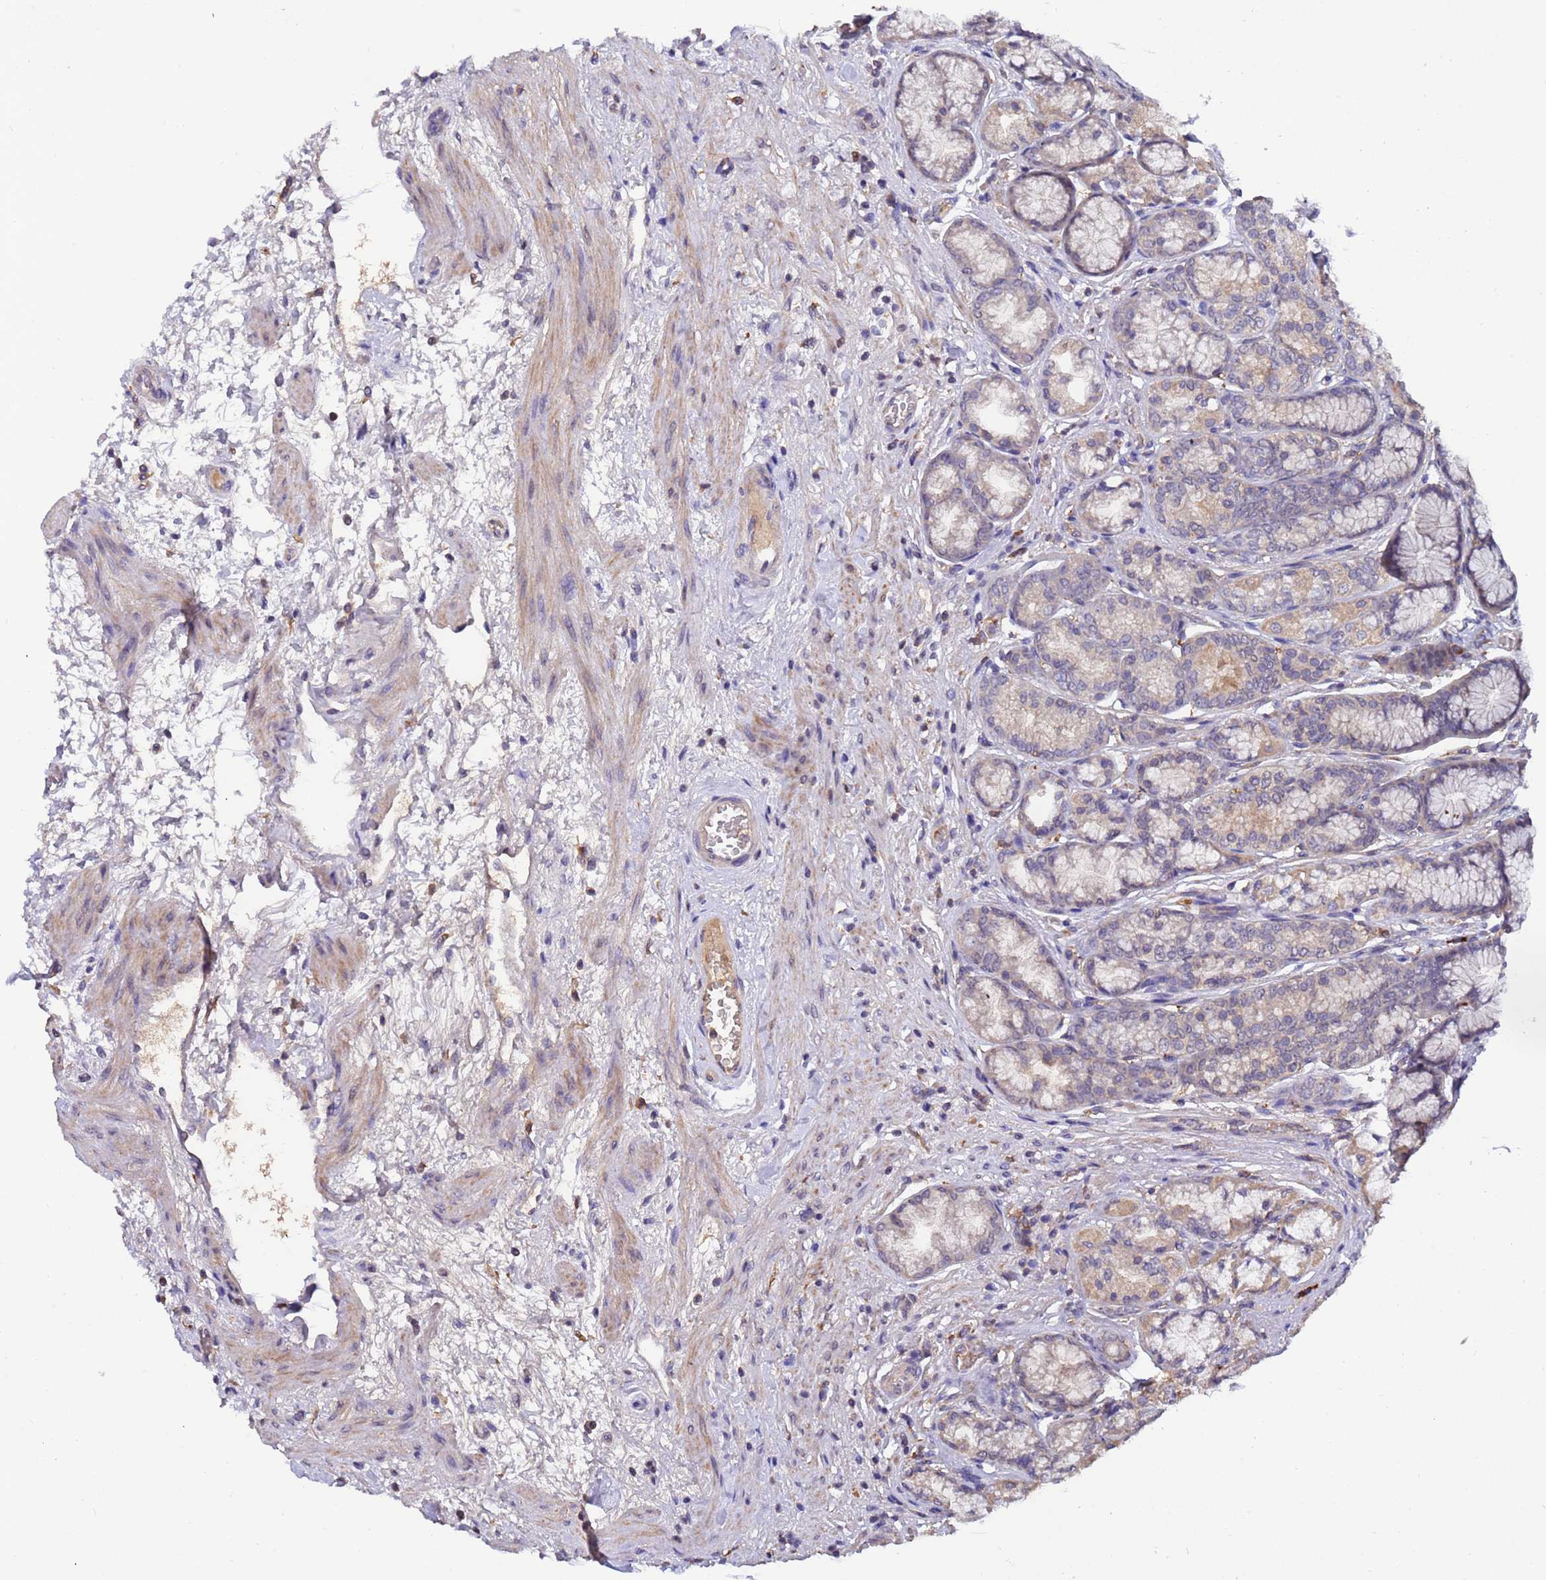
{"staining": {"intensity": "weak", "quantity": "25%-75%", "location": "cytoplasmic/membranous"}, "tissue": "stomach", "cell_type": "Glandular cells", "image_type": "normal", "snomed": [{"axis": "morphology", "description": "Normal tissue, NOS"}, {"axis": "morphology", "description": "Adenocarcinoma, NOS"}, {"axis": "morphology", "description": "Adenocarcinoma, High grade"}, {"axis": "topography", "description": "Stomach, upper"}, {"axis": "topography", "description": "Stomach"}], "caption": "Brown immunohistochemical staining in normal human stomach demonstrates weak cytoplasmic/membranous positivity in approximately 25%-75% of glandular cells.", "gene": "AMPD3", "patient": {"sex": "female", "age": 65}}